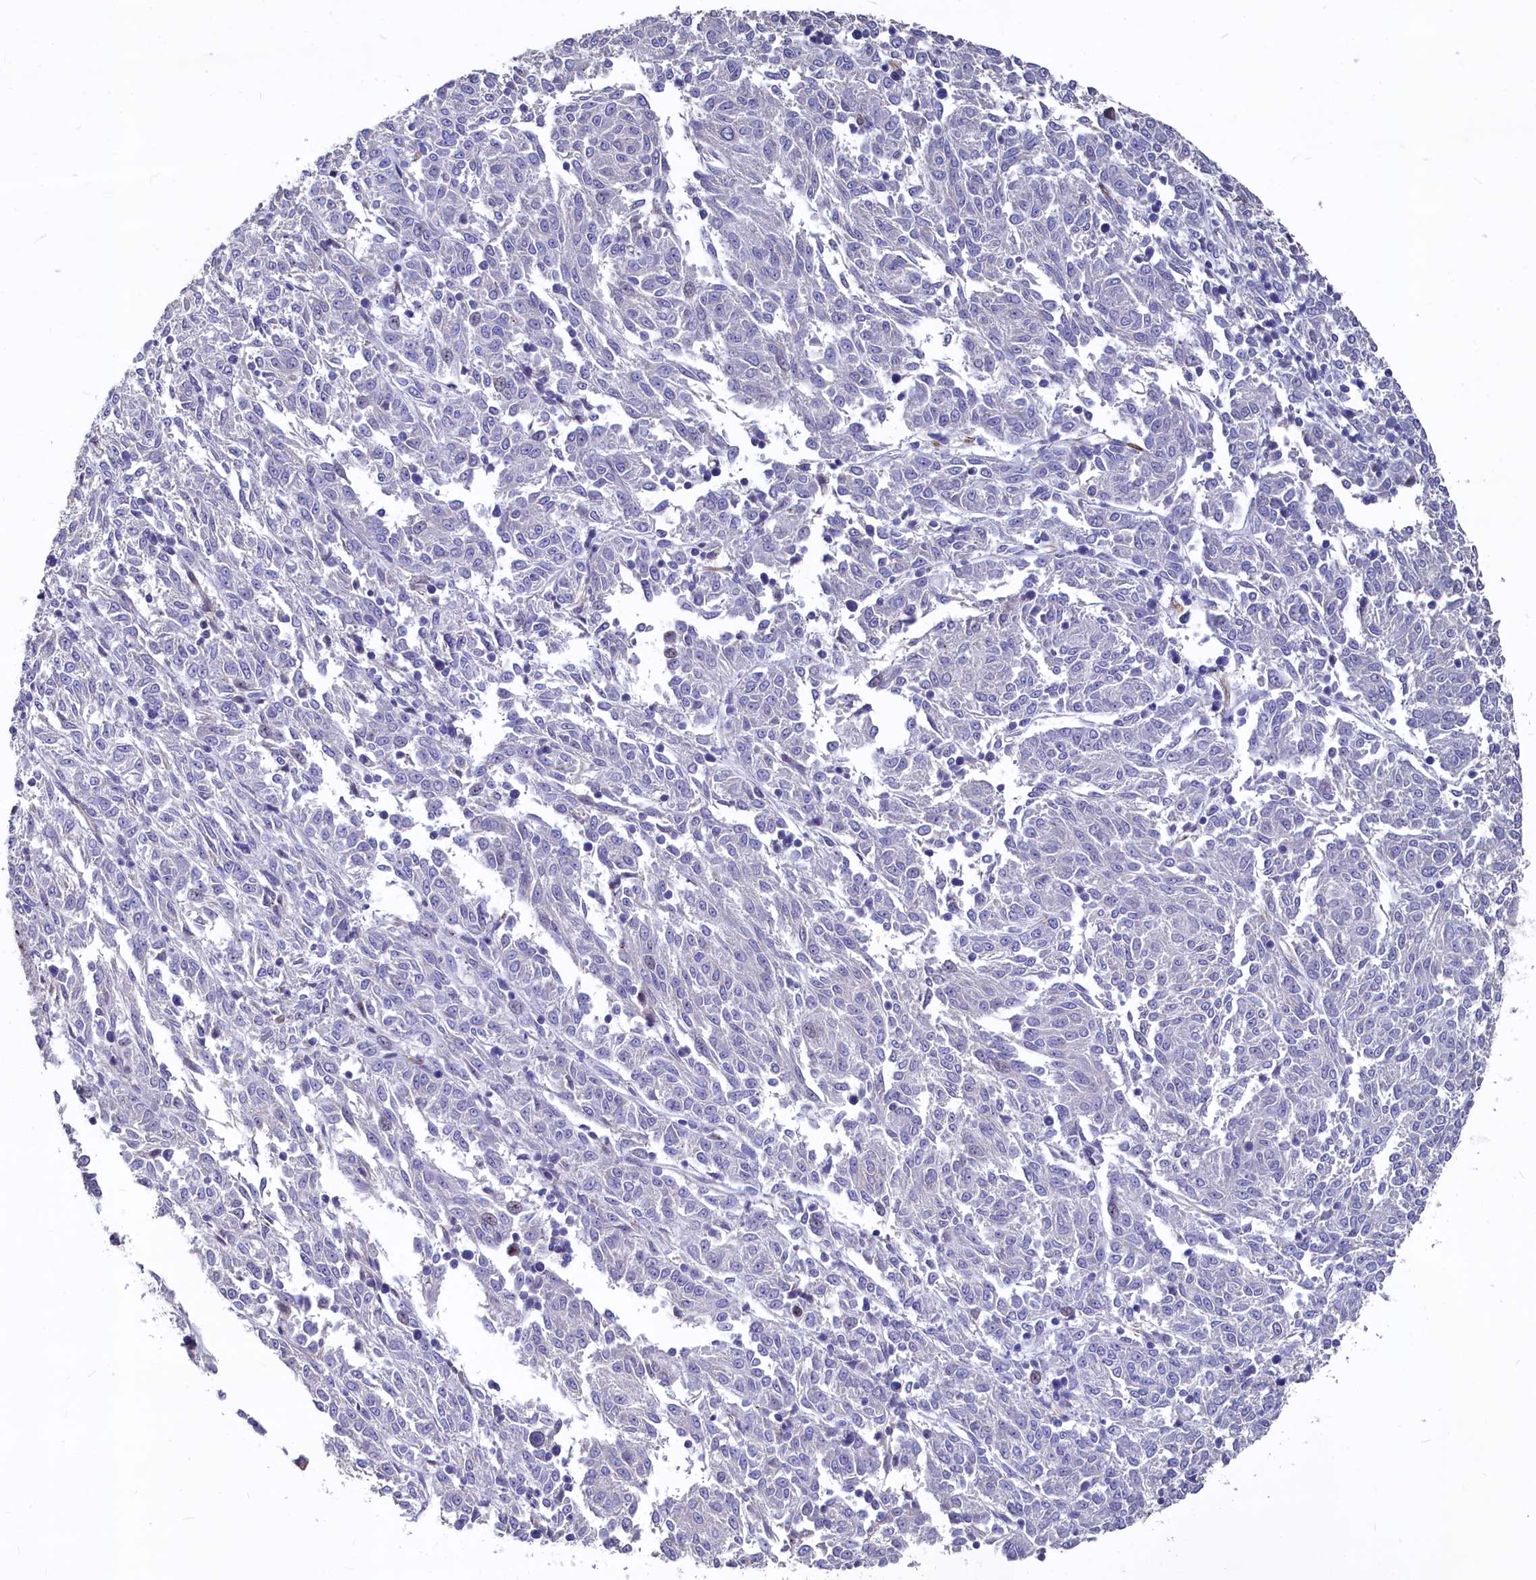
{"staining": {"intensity": "negative", "quantity": "none", "location": "none"}, "tissue": "melanoma", "cell_type": "Tumor cells", "image_type": "cancer", "snomed": [{"axis": "morphology", "description": "Malignant melanoma, NOS"}, {"axis": "topography", "description": "Skin"}], "caption": "High power microscopy histopathology image of an IHC photomicrograph of malignant melanoma, revealing no significant positivity in tumor cells. The staining was performed using DAB (3,3'-diaminobenzidine) to visualize the protein expression in brown, while the nuclei were stained in blue with hematoxylin (Magnification: 20x).", "gene": "ASXL3", "patient": {"sex": "female", "age": 72}}